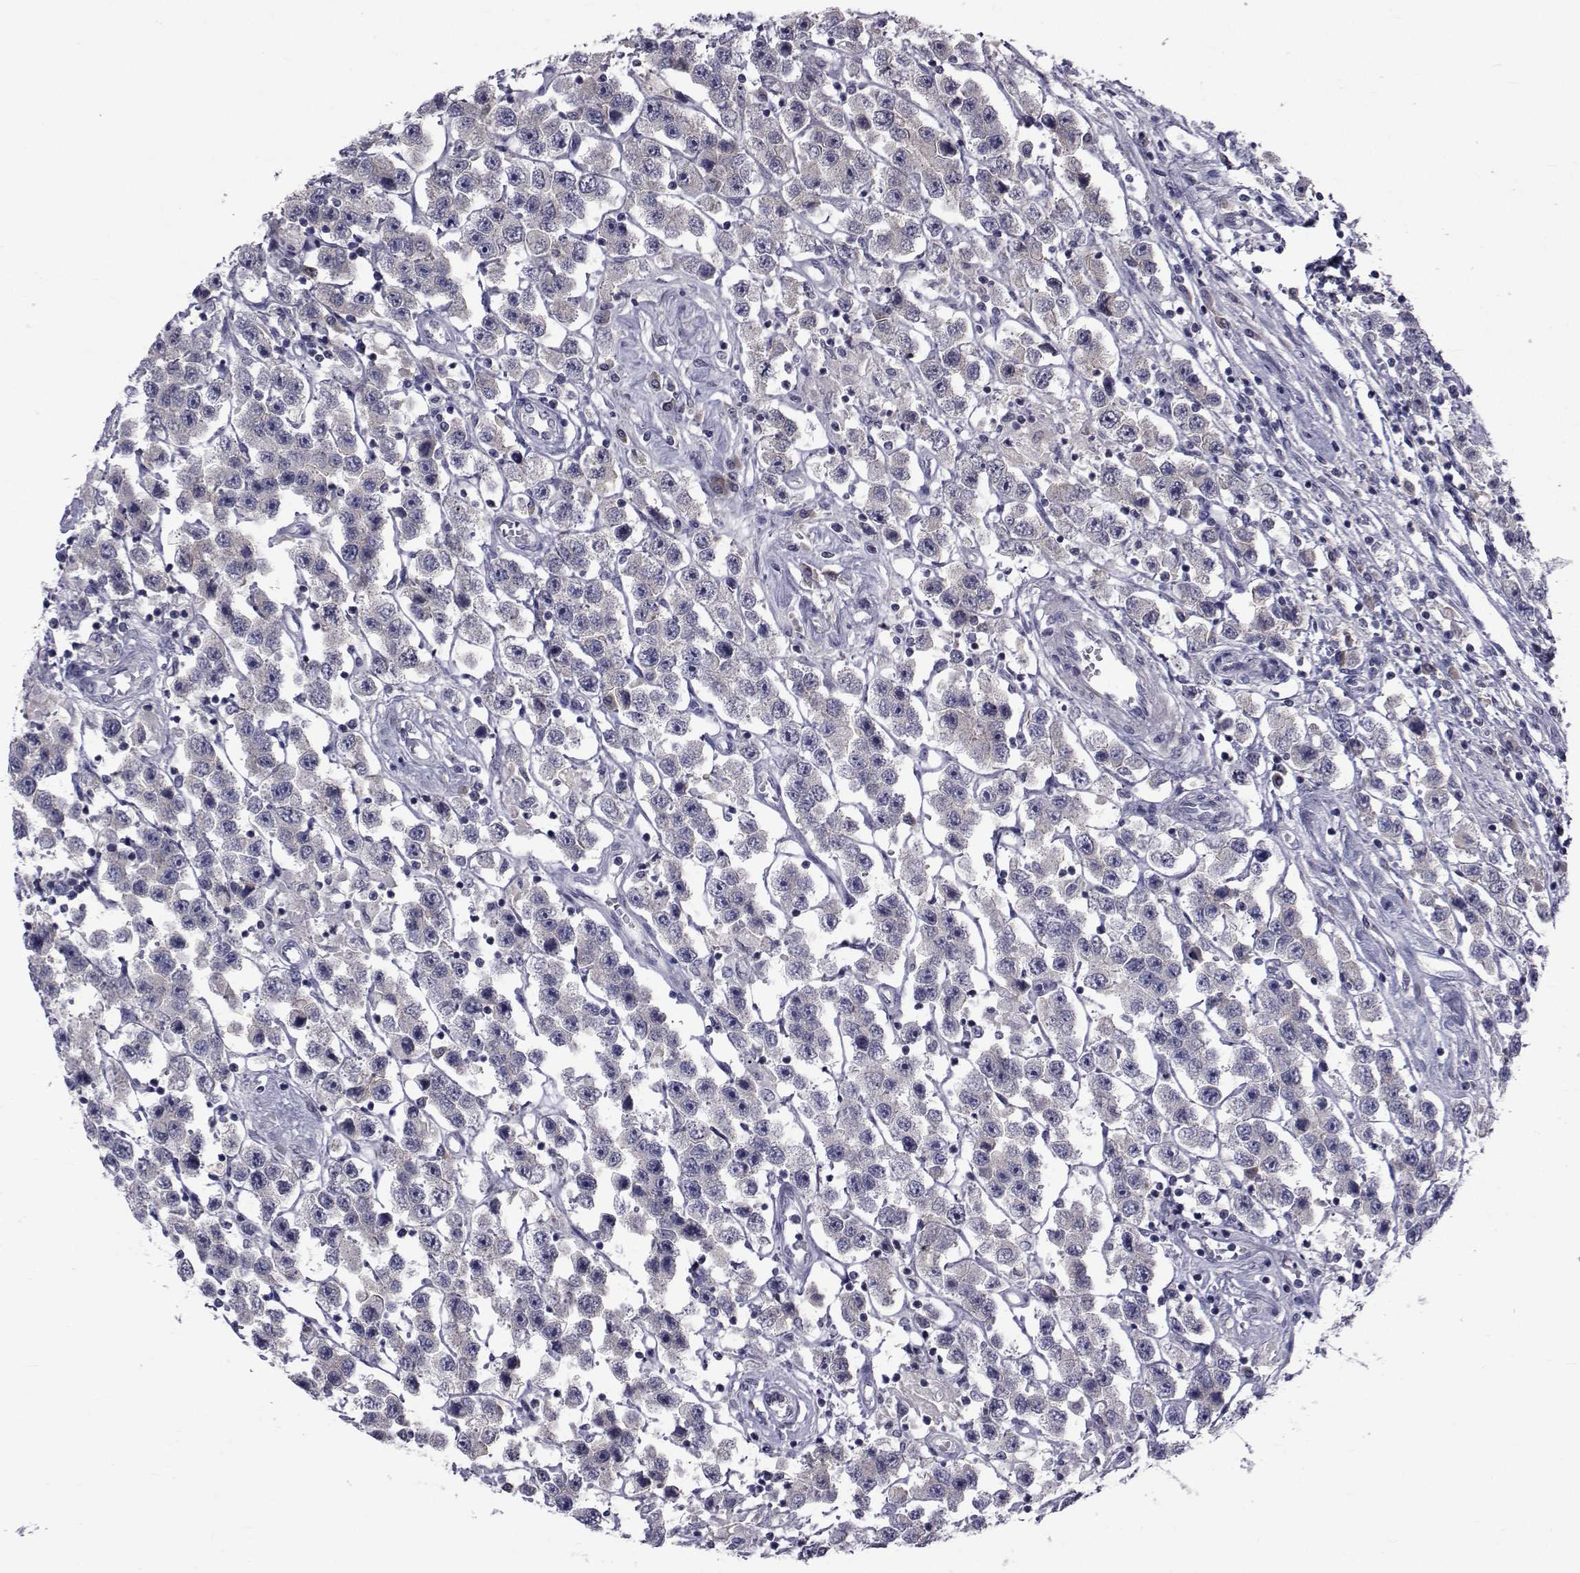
{"staining": {"intensity": "negative", "quantity": "none", "location": "none"}, "tissue": "testis cancer", "cell_type": "Tumor cells", "image_type": "cancer", "snomed": [{"axis": "morphology", "description": "Seminoma, NOS"}, {"axis": "topography", "description": "Testis"}], "caption": "Micrograph shows no protein positivity in tumor cells of seminoma (testis) tissue.", "gene": "PAX2", "patient": {"sex": "male", "age": 45}}